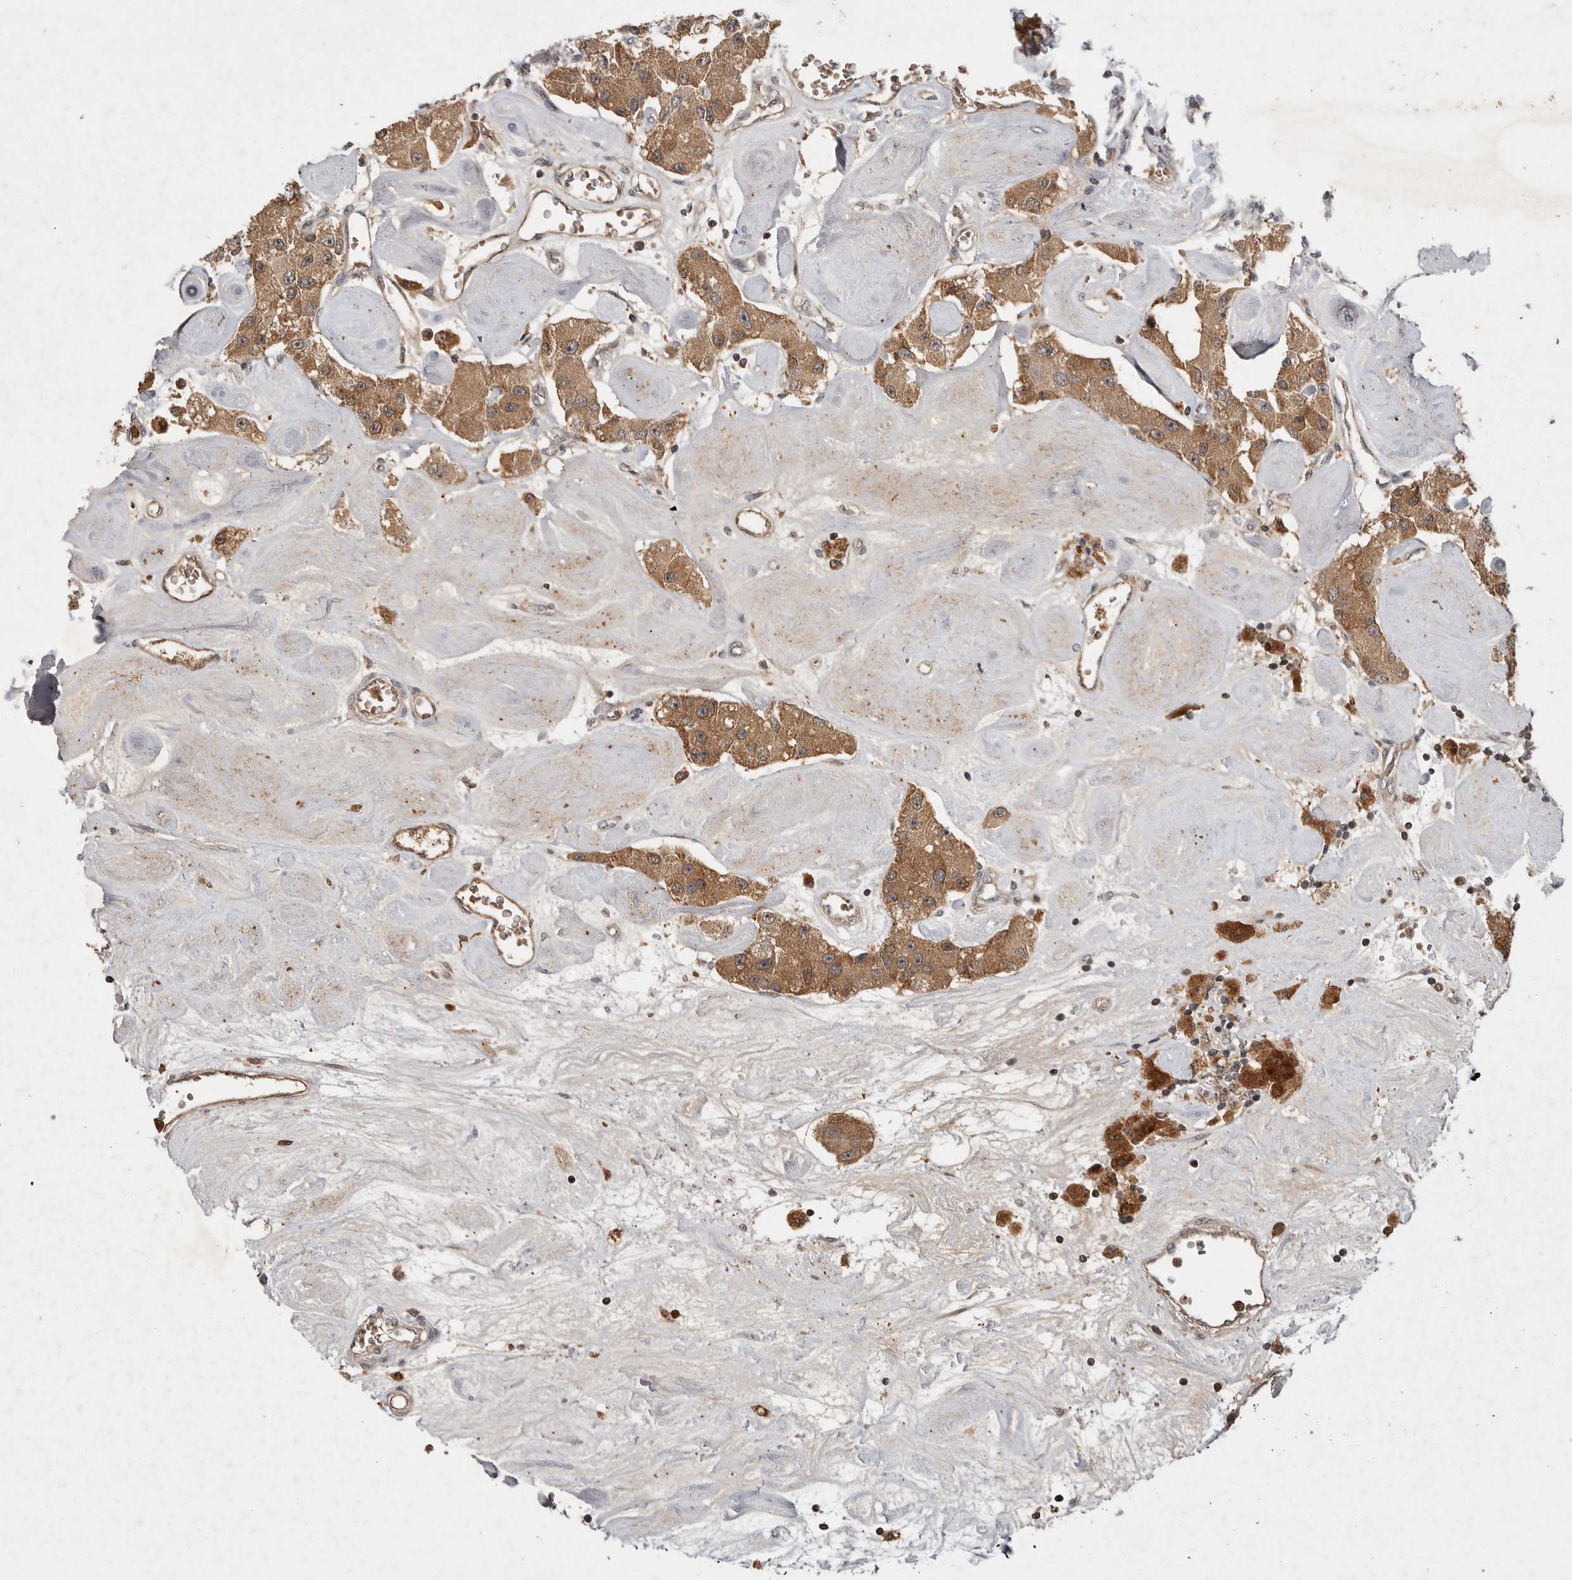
{"staining": {"intensity": "moderate", "quantity": ">75%", "location": "cytoplasmic/membranous"}, "tissue": "carcinoid", "cell_type": "Tumor cells", "image_type": "cancer", "snomed": [{"axis": "morphology", "description": "Carcinoid, malignant, NOS"}, {"axis": "topography", "description": "Pancreas"}], "caption": "About >75% of tumor cells in human malignant carcinoid display moderate cytoplasmic/membranous protein positivity as visualized by brown immunohistochemical staining.", "gene": "VN1R4", "patient": {"sex": "male", "age": 41}}